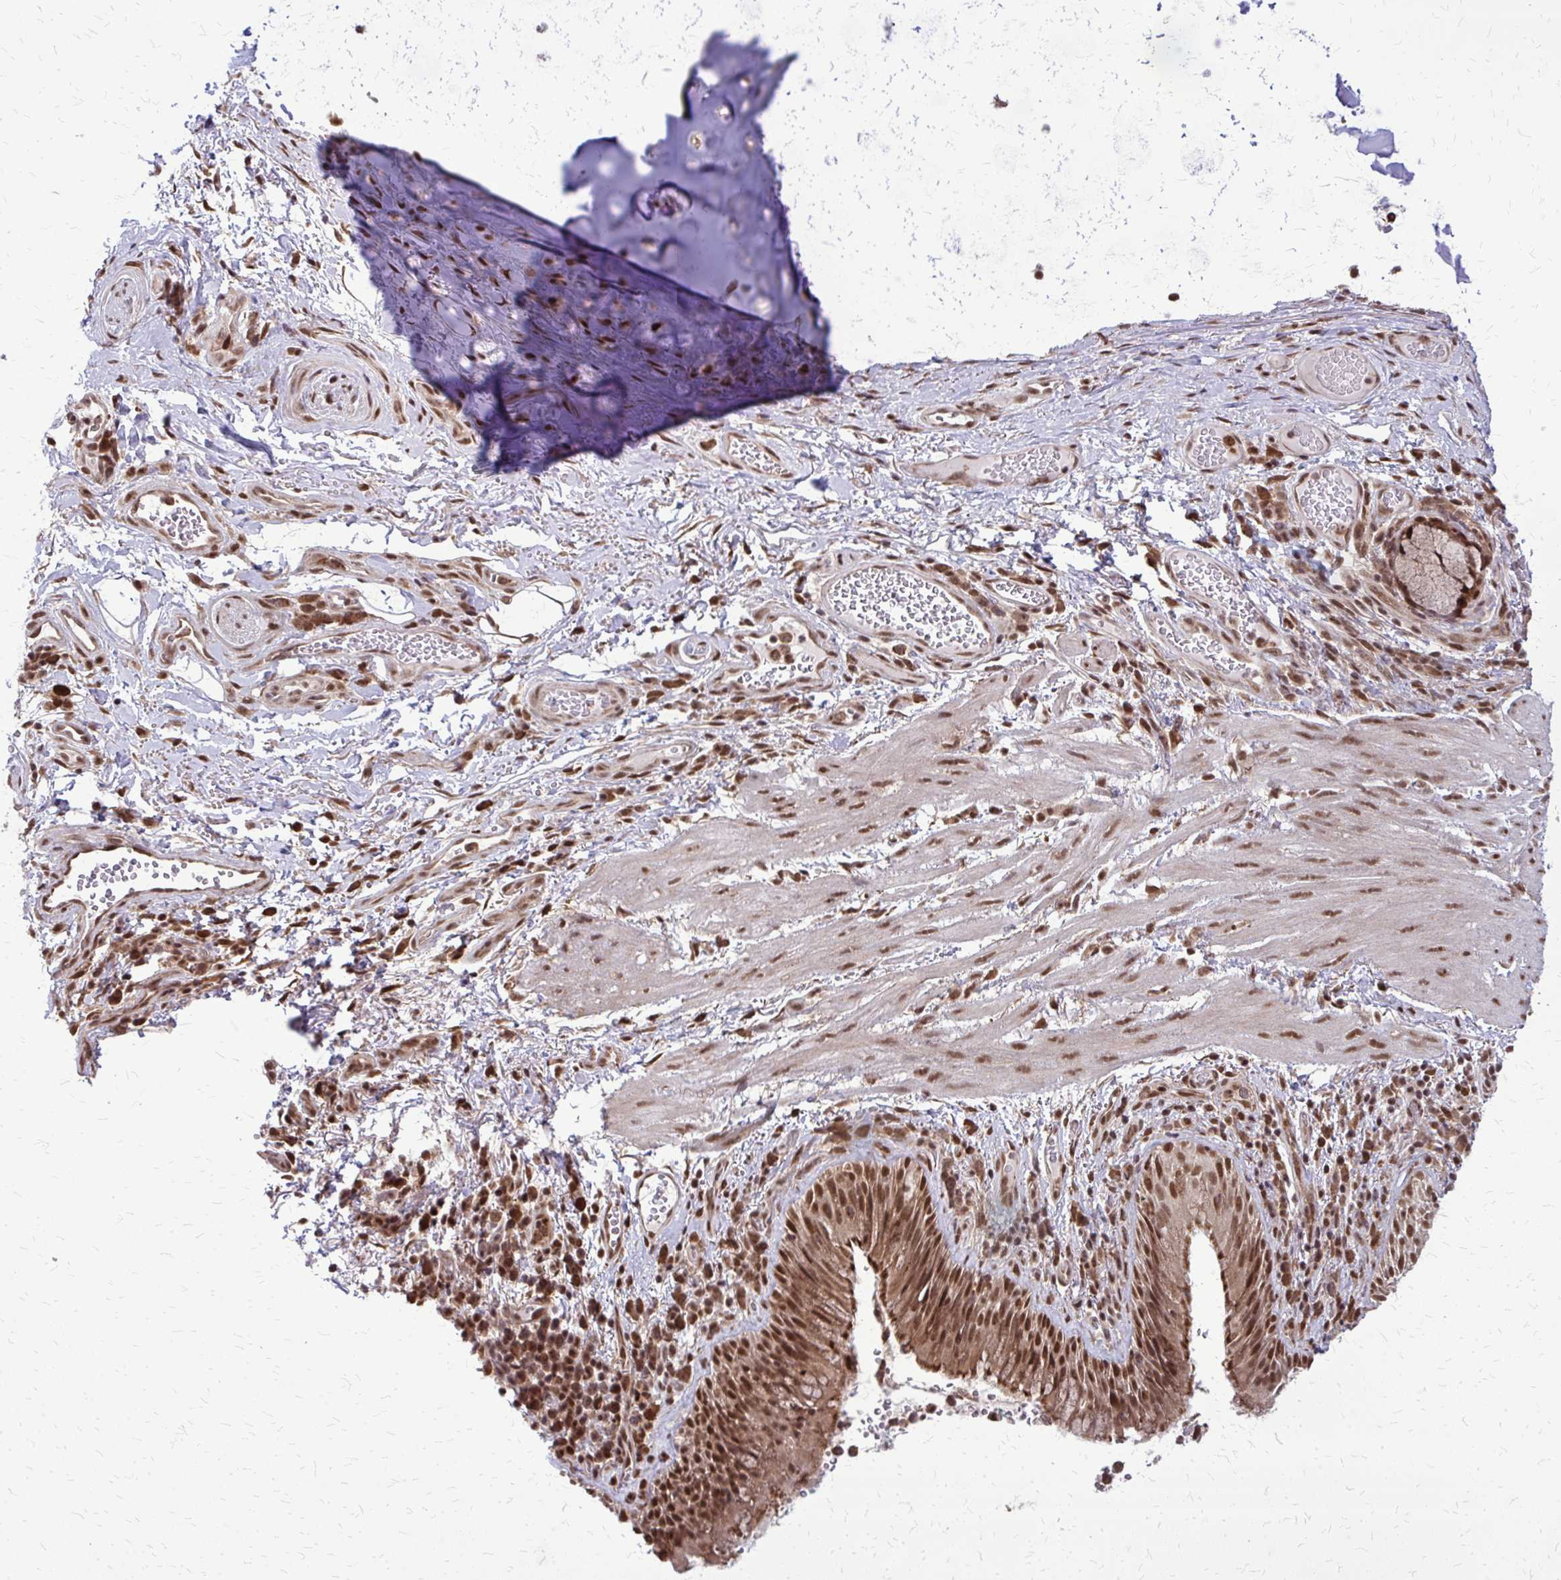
{"staining": {"intensity": "strong", "quantity": "25%-75%", "location": "cytoplasmic/membranous,nuclear"}, "tissue": "bronchus", "cell_type": "Respiratory epithelial cells", "image_type": "normal", "snomed": [{"axis": "morphology", "description": "Normal tissue, NOS"}, {"axis": "topography", "description": "Lymph node"}, {"axis": "topography", "description": "Bronchus"}], "caption": "Protein analysis of unremarkable bronchus exhibits strong cytoplasmic/membranous,nuclear staining in about 25%-75% of respiratory epithelial cells.", "gene": "HDAC3", "patient": {"sex": "male", "age": 56}}